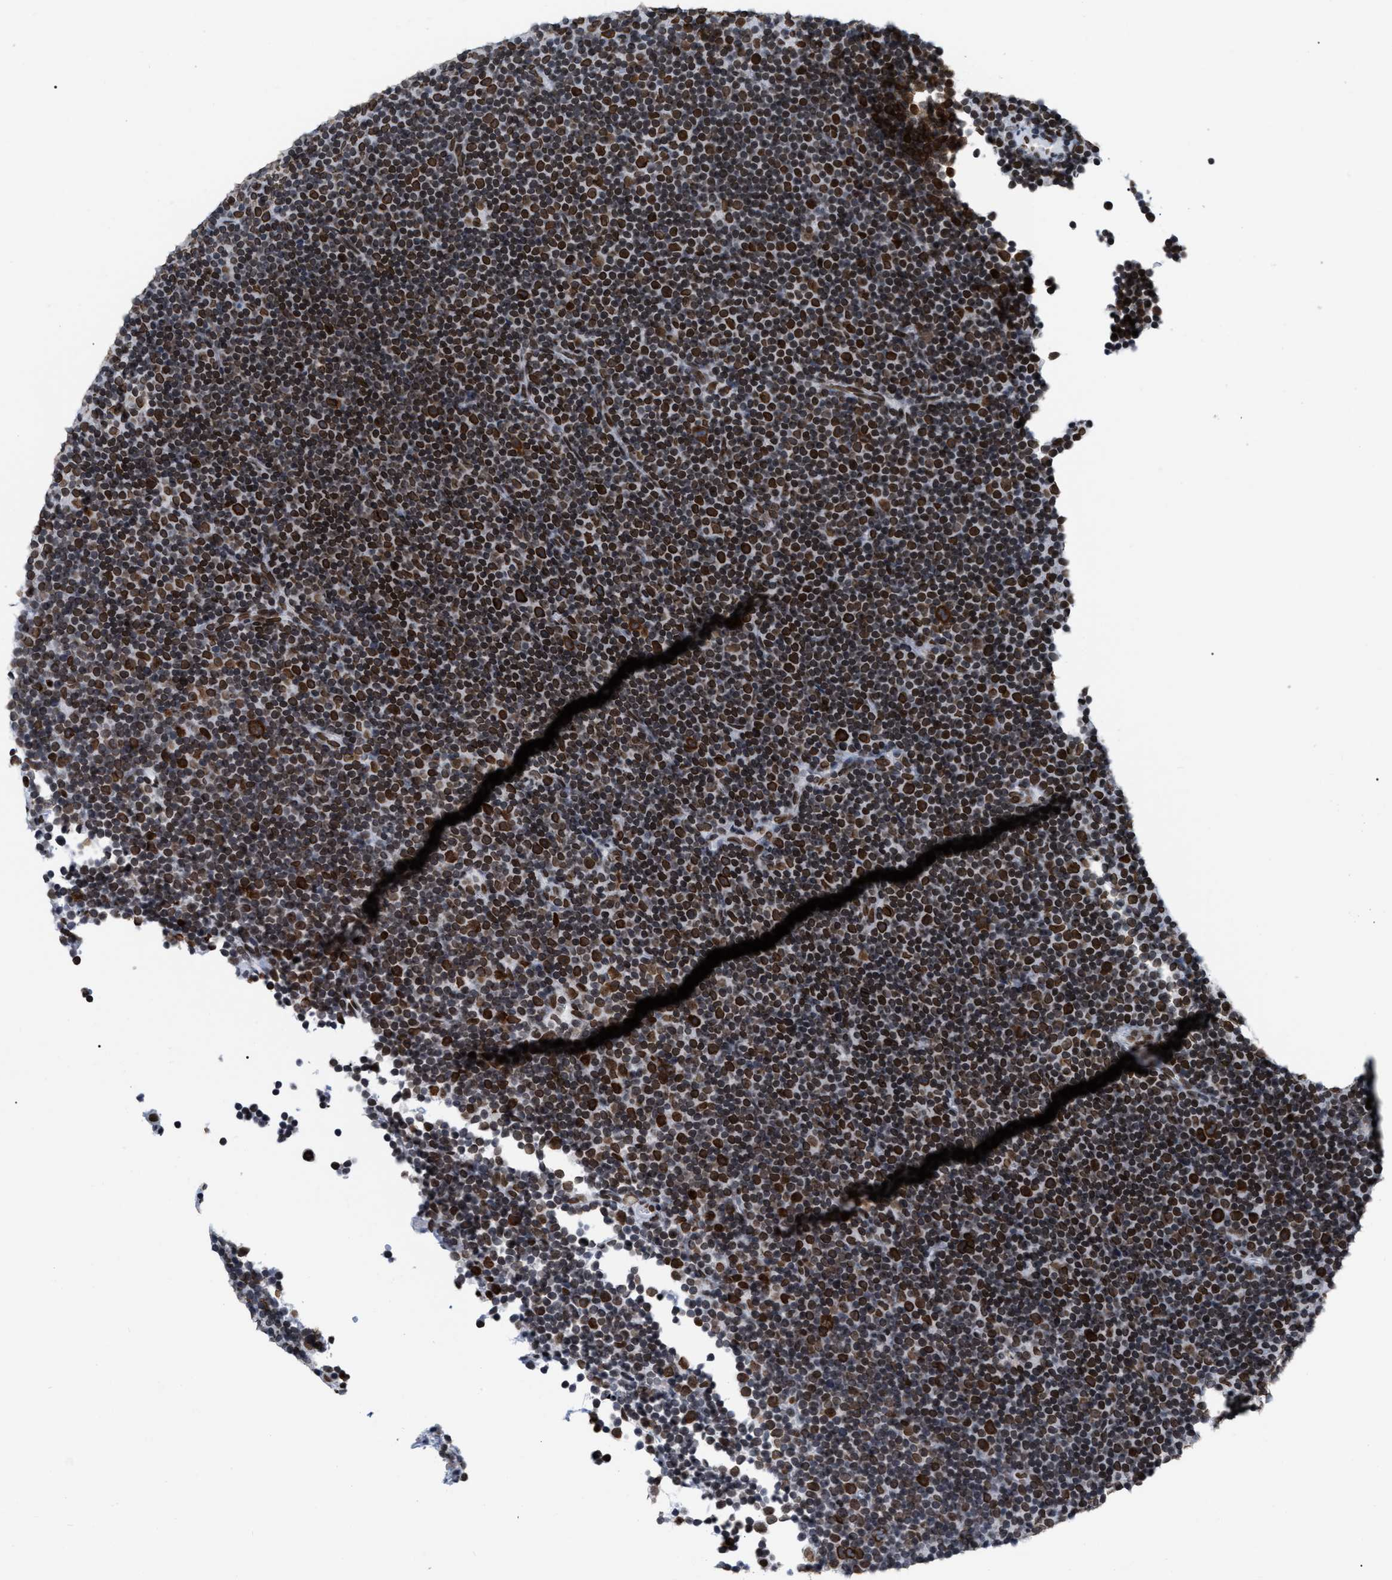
{"staining": {"intensity": "strong", "quantity": ">75%", "location": "cytoplasmic/membranous,nuclear"}, "tissue": "lymphoma", "cell_type": "Tumor cells", "image_type": "cancer", "snomed": [{"axis": "morphology", "description": "Malignant lymphoma, non-Hodgkin's type, Low grade"}, {"axis": "topography", "description": "Lymph node"}], "caption": "About >75% of tumor cells in human lymphoma show strong cytoplasmic/membranous and nuclear protein positivity as visualized by brown immunohistochemical staining.", "gene": "TPR", "patient": {"sex": "female", "age": 67}}